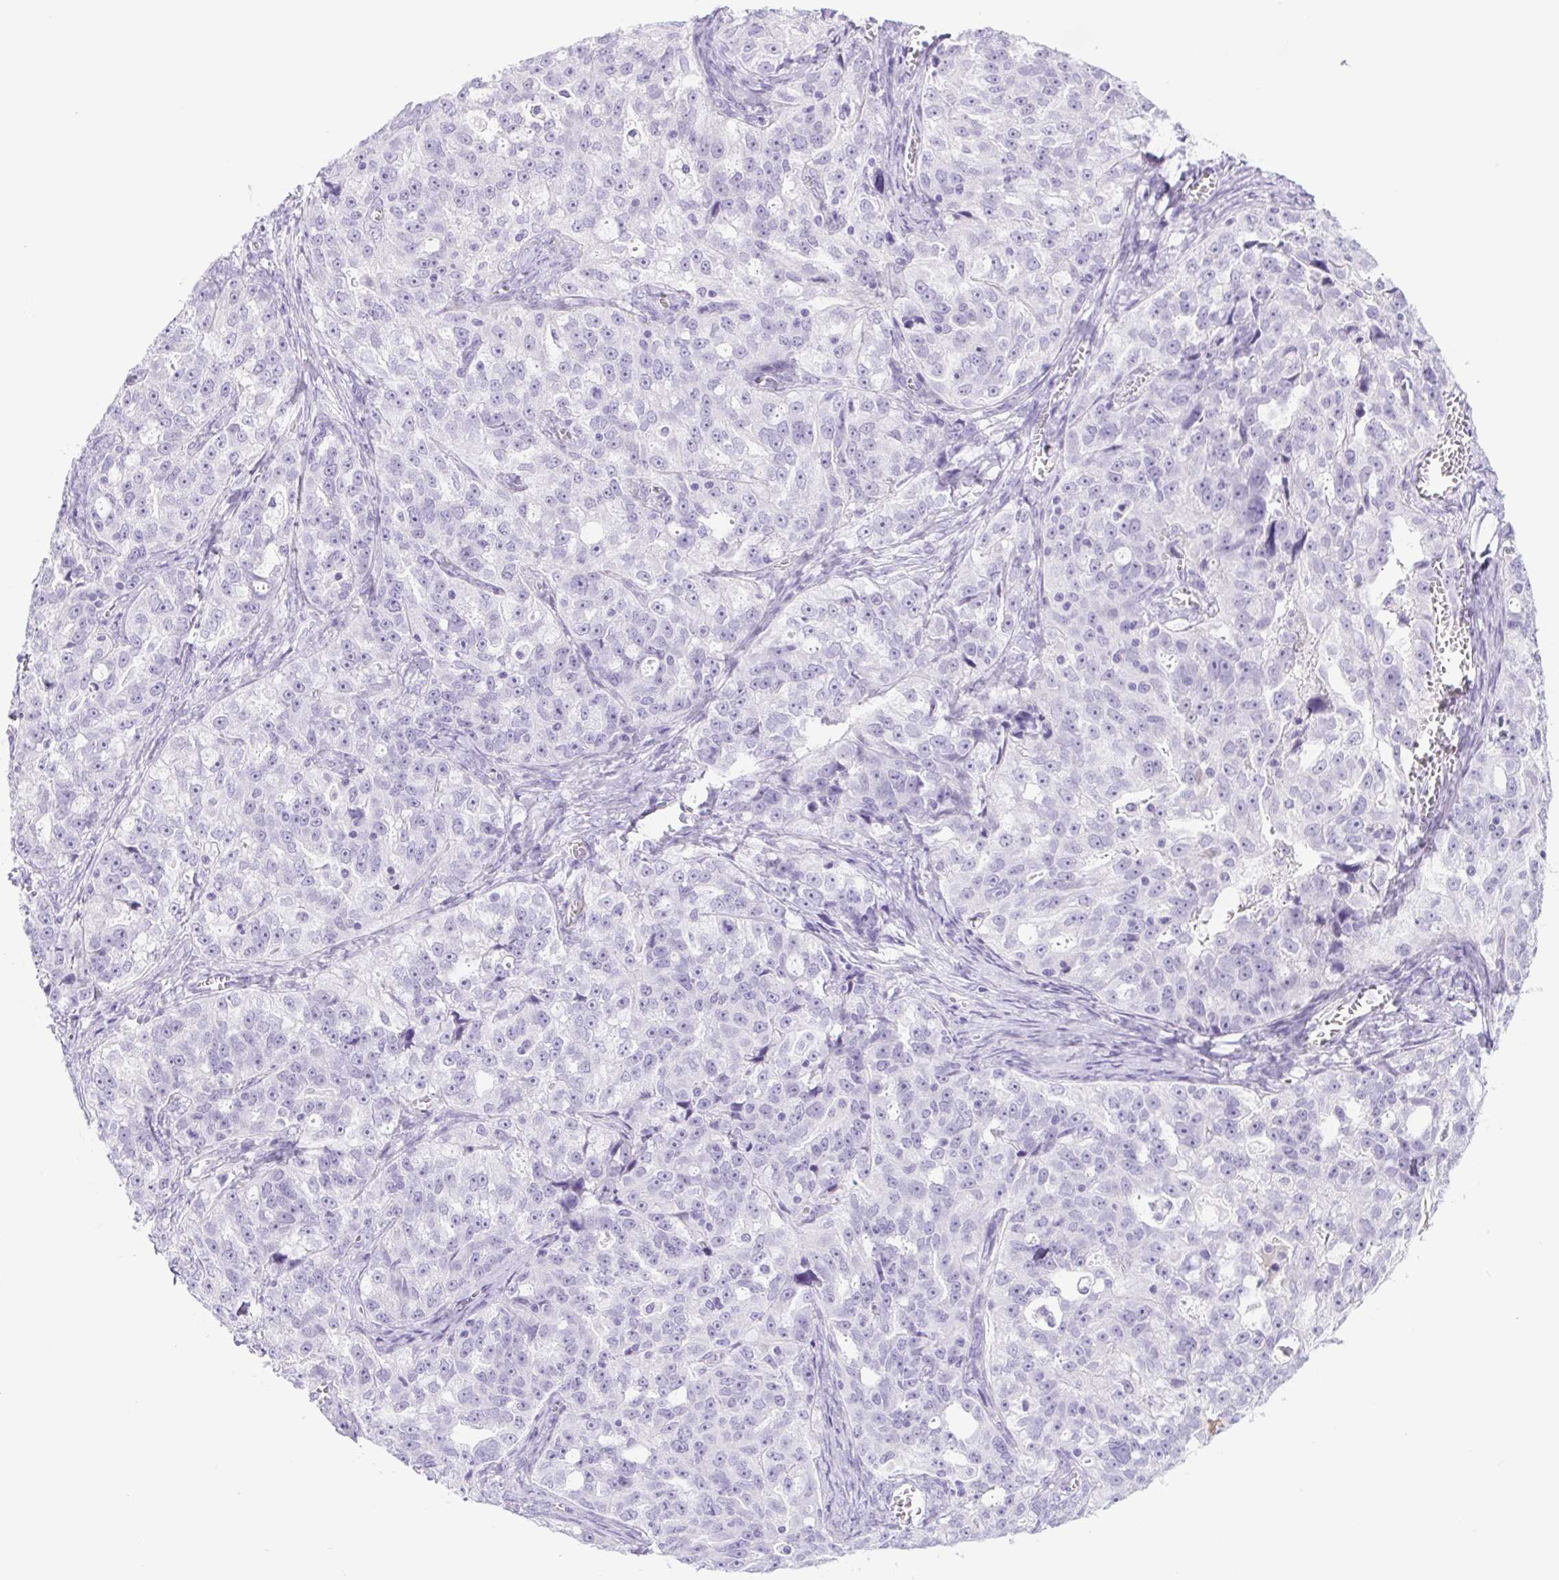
{"staining": {"intensity": "negative", "quantity": "none", "location": "none"}, "tissue": "ovarian cancer", "cell_type": "Tumor cells", "image_type": "cancer", "snomed": [{"axis": "morphology", "description": "Cystadenocarcinoma, serous, NOS"}, {"axis": "topography", "description": "Ovary"}], "caption": "Tumor cells show no significant protein expression in ovarian cancer (serous cystadenocarcinoma). (Brightfield microscopy of DAB (3,3'-diaminobenzidine) immunohistochemistry at high magnification).", "gene": "CYP21A2", "patient": {"sex": "female", "age": 51}}